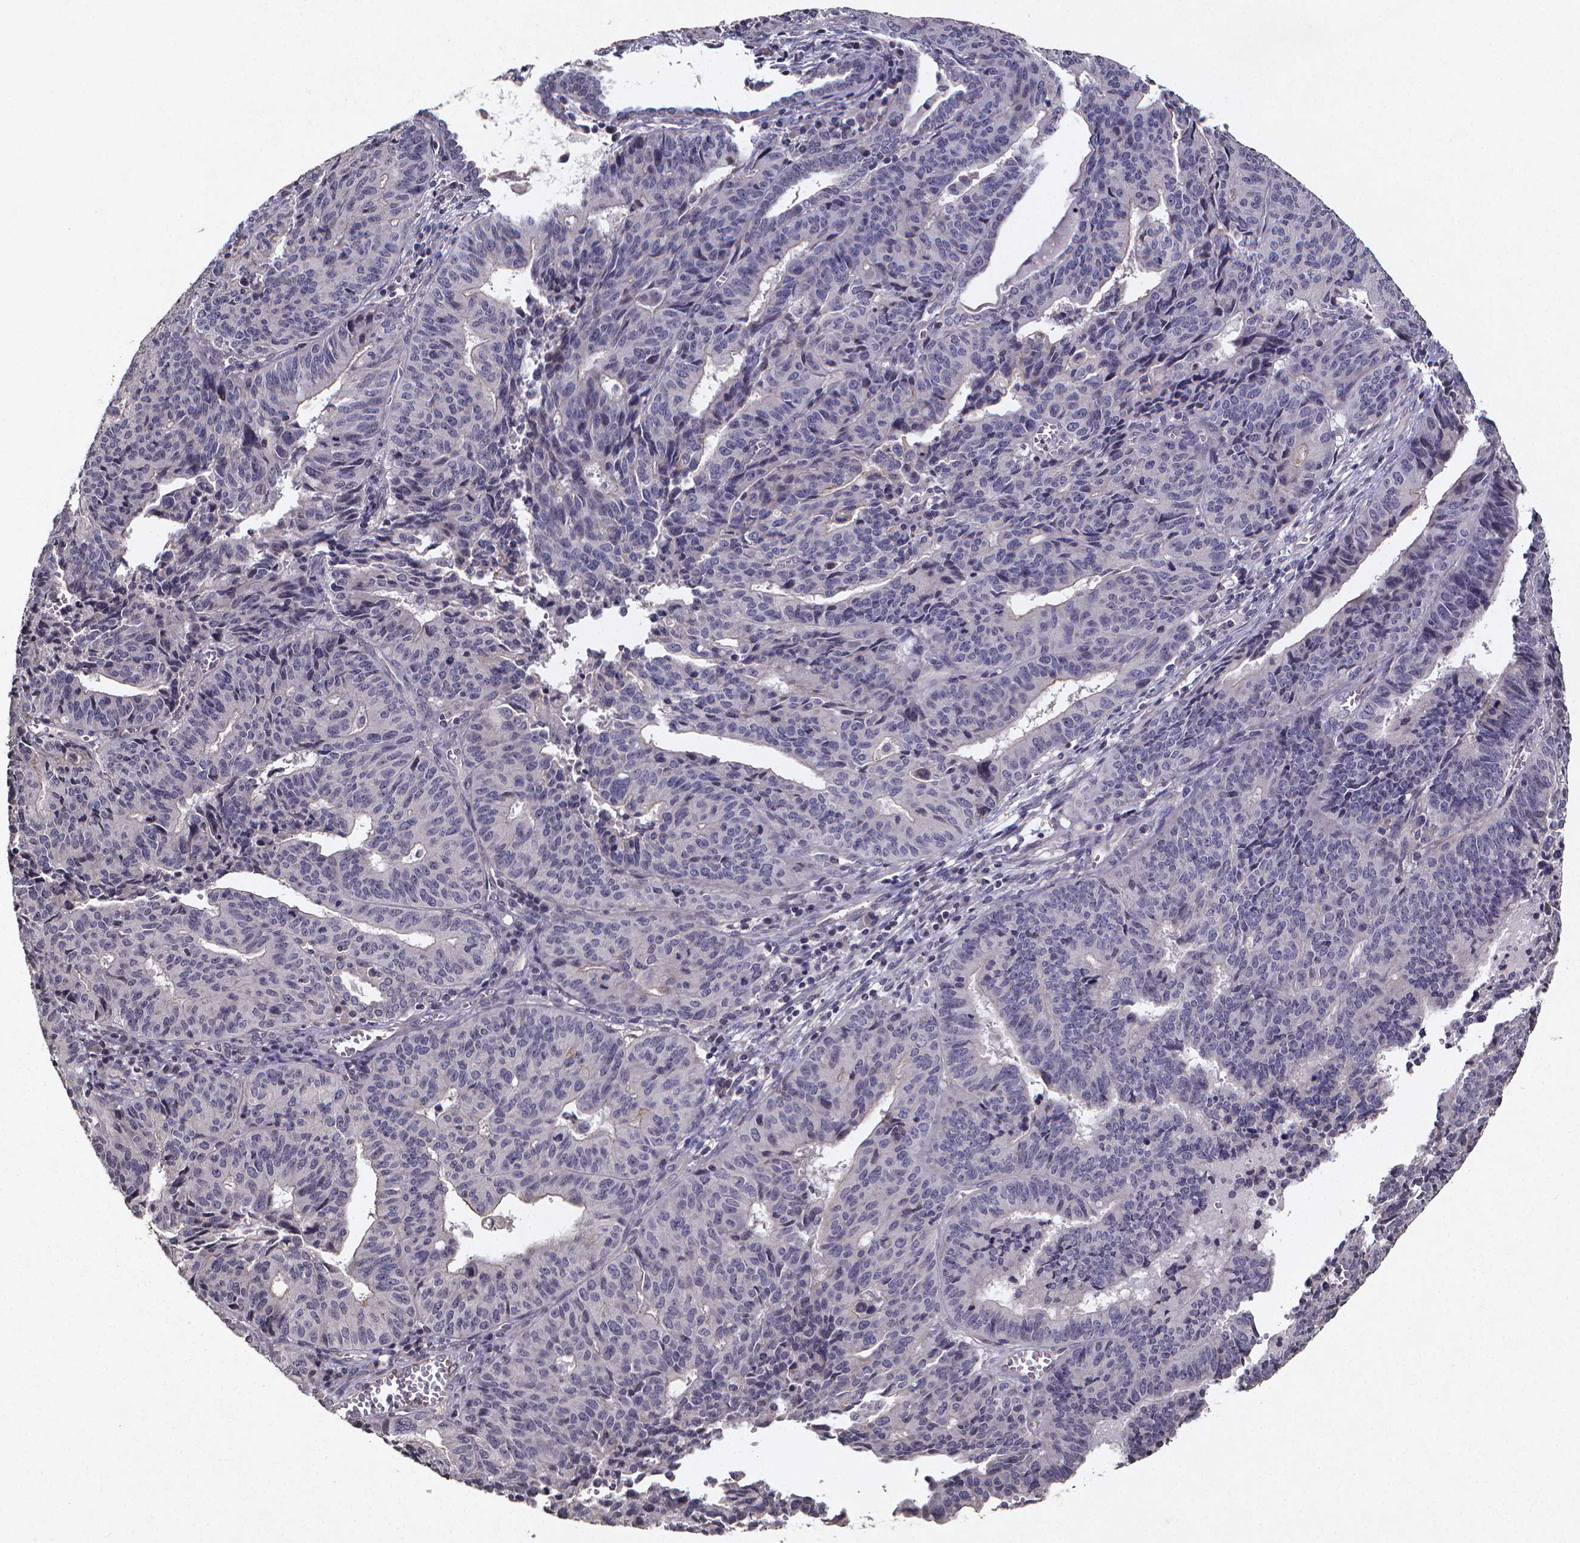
{"staining": {"intensity": "negative", "quantity": "none", "location": "none"}, "tissue": "endometrial cancer", "cell_type": "Tumor cells", "image_type": "cancer", "snomed": [{"axis": "morphology", "description": "Adenocarcinoma, NOS"}, {"axis": "topography", "description": "Endometrium"}], "caption": "The immunohistochemistry (IHC) image has no significant positivity in tumor cells of adenocarcinoma (endometrial) tissue.", "gene": "TP73", "patient": {"sex": "female", "age": 65}}